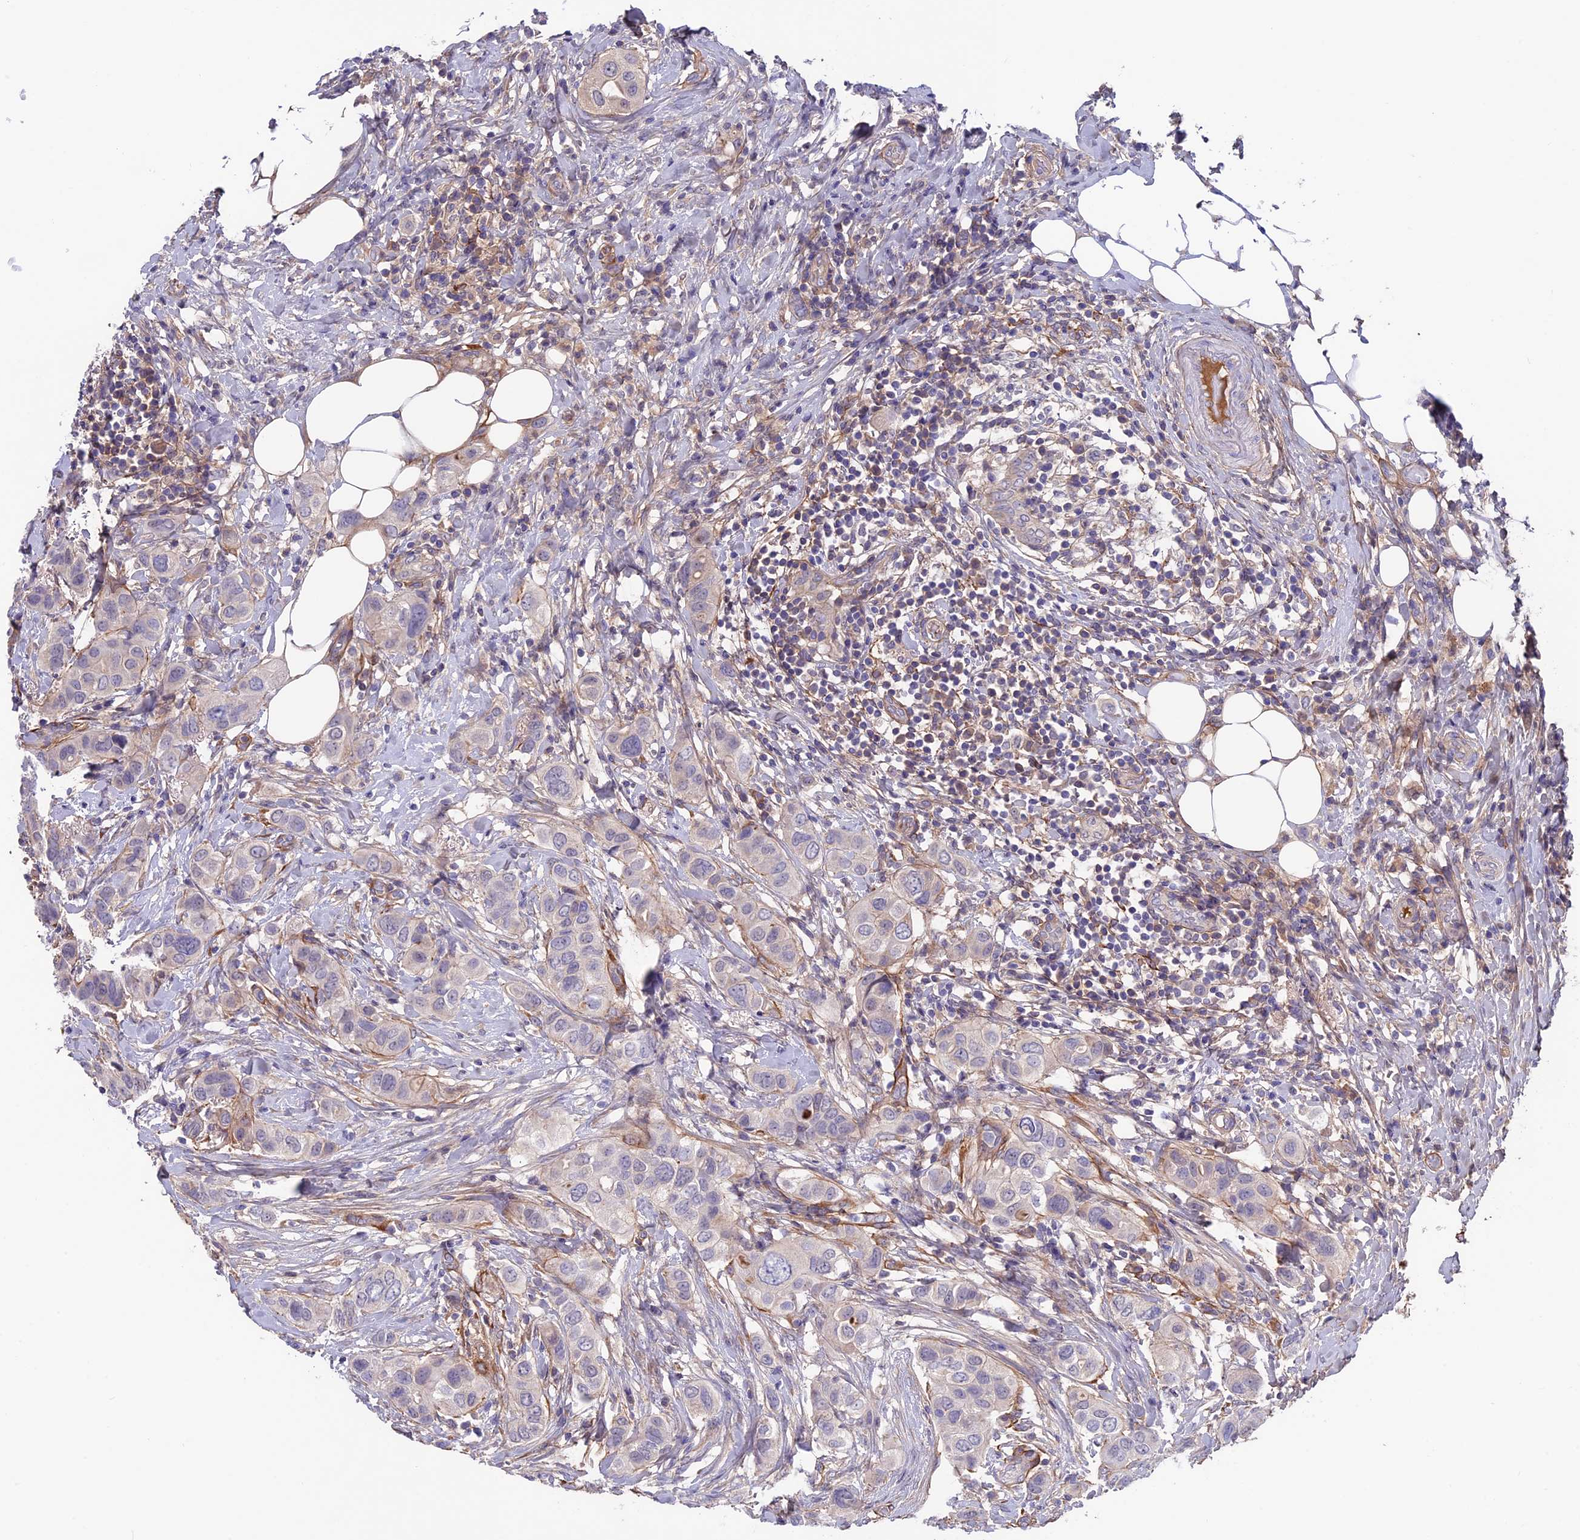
{"staining": {"intensity": "negative", "quantity": "none", "location": "none"}, "tissue": "breast cancer", "cell_type": "Tumor cells", "image_type": "cancer", "snomed": [{"axis": "morphology", "description": "Lobular carcinoma"}, {"axis": "topography", "description": "Breast"}], "caption": "This histopathology image is of breast cancer stained with IHC to label a protein in brown with the nuclei are counter-stained blue. There is no staining in tumor cells. (Brightfield microscopy of DAB immunohistochemistry (IHC) at high magnification).", "gene": "COL4A3", "patient": {"sex": "female", "age": 51}}